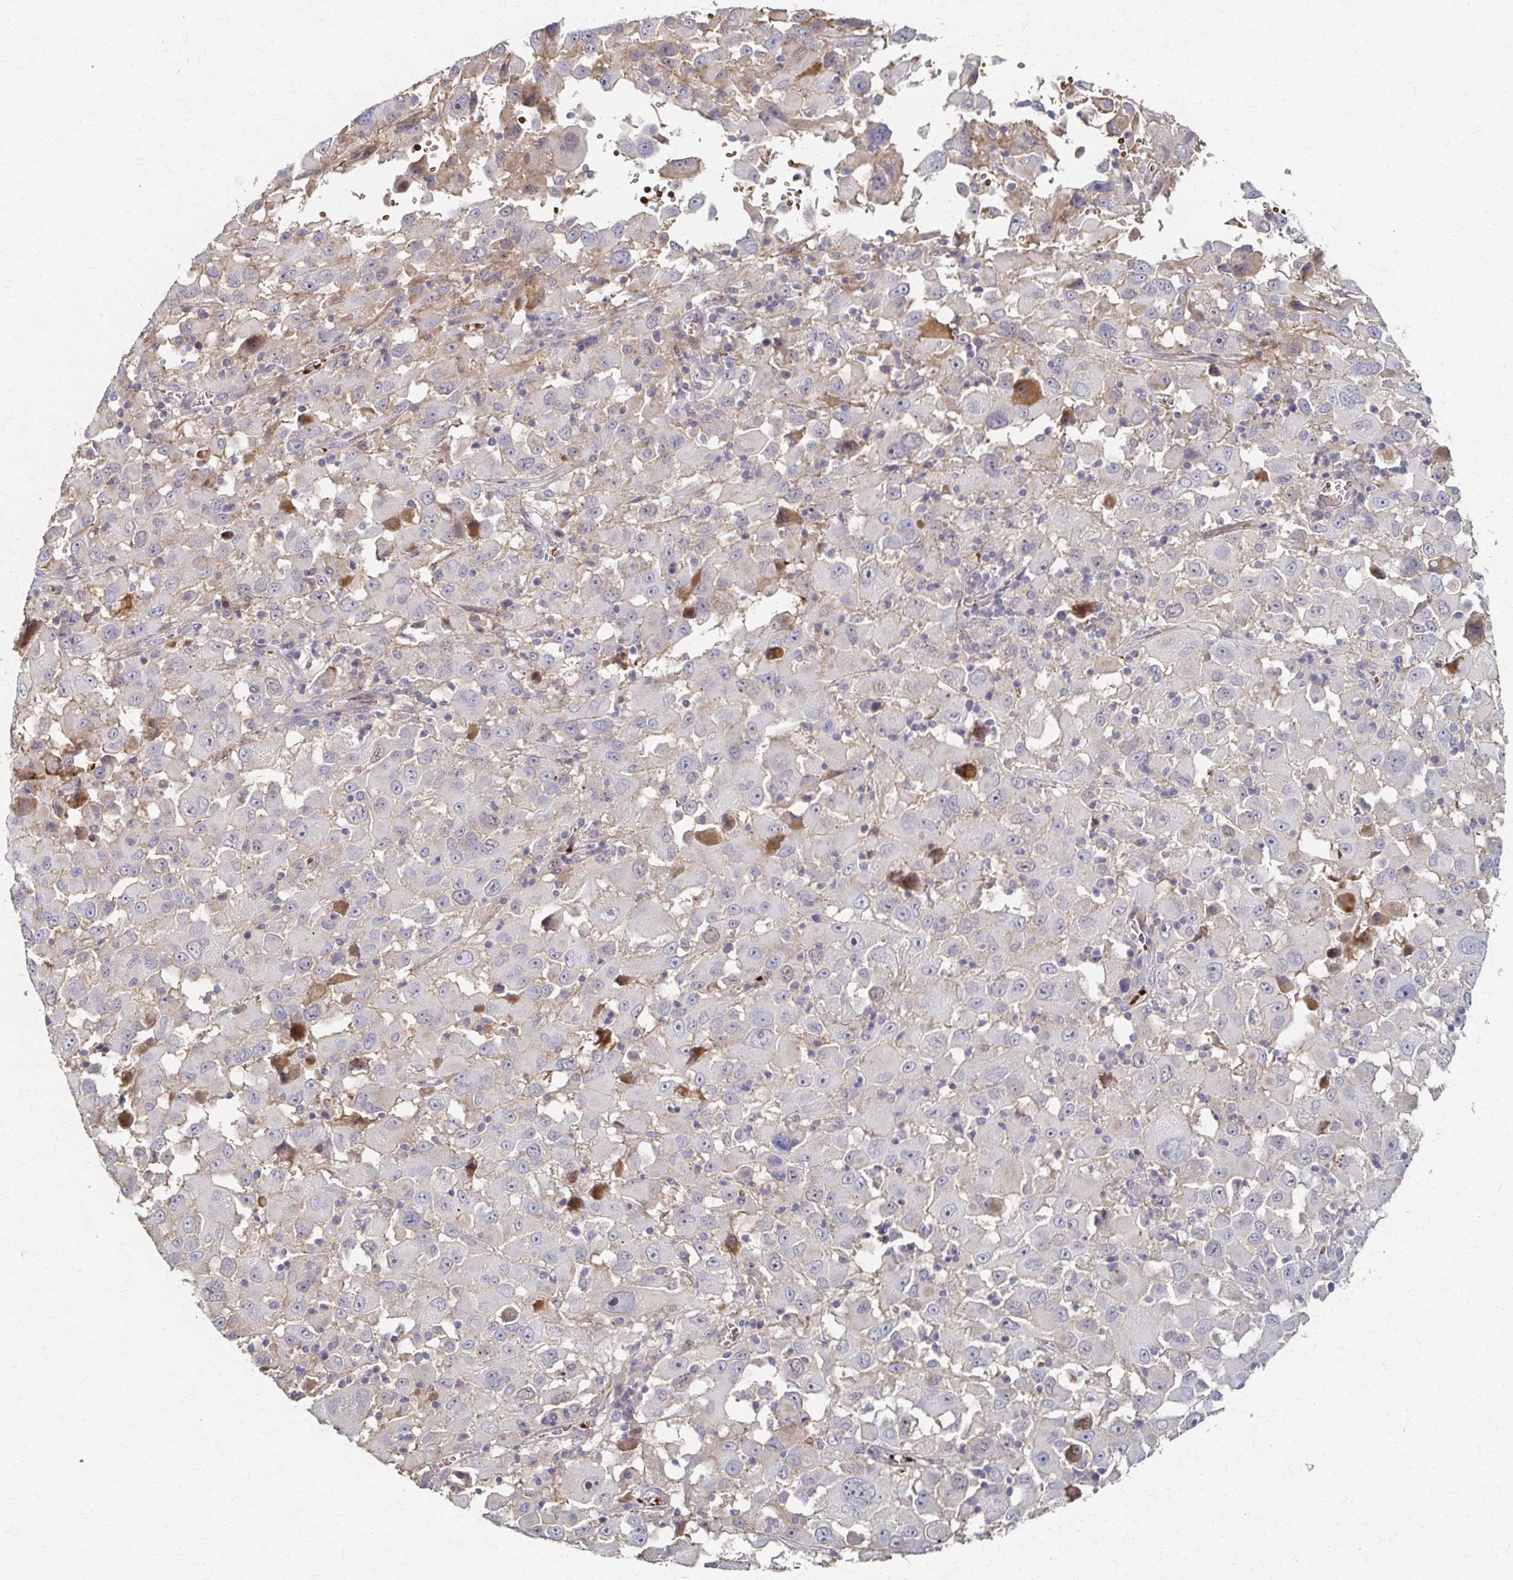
{"staining": {"intensity": "moderate", "quantity": "<25%", "location": "cytoplasmic/membranous"}, "tissue": "melanoma", "cell_type": "Tumor cells", "image_type": "cancer", "snomed": [{"axis": "morphology", "description": "Malignant melanoma, Metastatic site"}, {"axis": "topography", "description": "Soft tissue"}], "caption": "The histopathology image demonstrates immunohistochemical staining of malignant melanoma (metastatic site). There is moderate cytoplasmic/membranous staining is appreciated in approximately <25% of tumor cells.", "gene": "SKA2", "patient": {"sex": "male", "age": 50}}